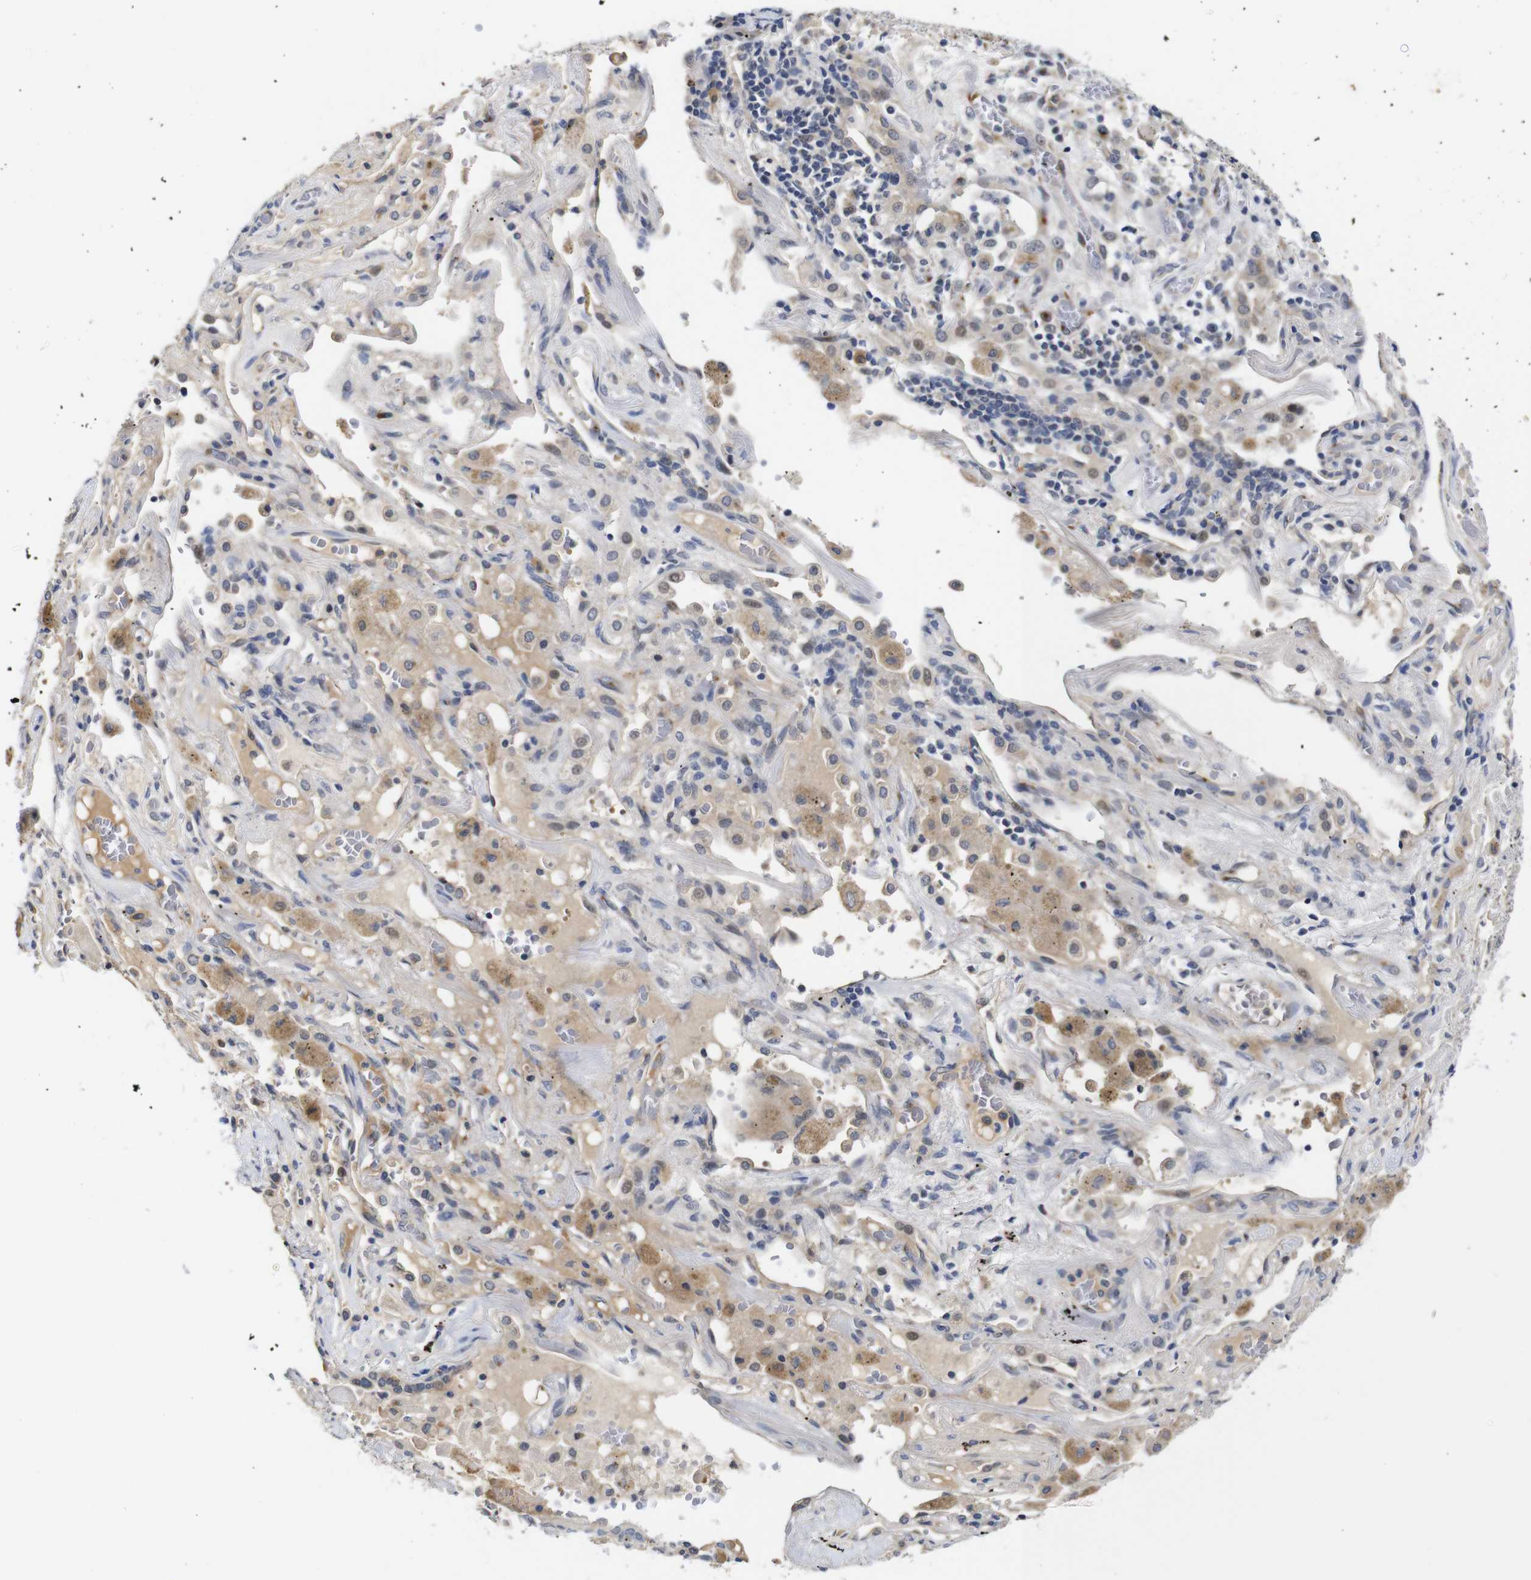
{"staining": {"intensity": "weak", "quantity": "25%-75%", "location": "cytoplasmic/membranous"}, "tissue": "lung cancer", "cell_type": "Tumor cells", "image_type": "cancer", "snomed": [{"axis": "morphology", "description": "Squamous cell carcinoma, NOS"}, {"axis": "topography", "description": "Lung"}], "caption": "Immunohistochemistry (IHC) (DAB) staining of human squamous cell carcinoma (lung) demonstrates weak cytoplasmic/membranous protein expression in about 25%-75% of tumor cells.", "gene": "FURIN", "patient": {"sex": "male", "age": 57}}